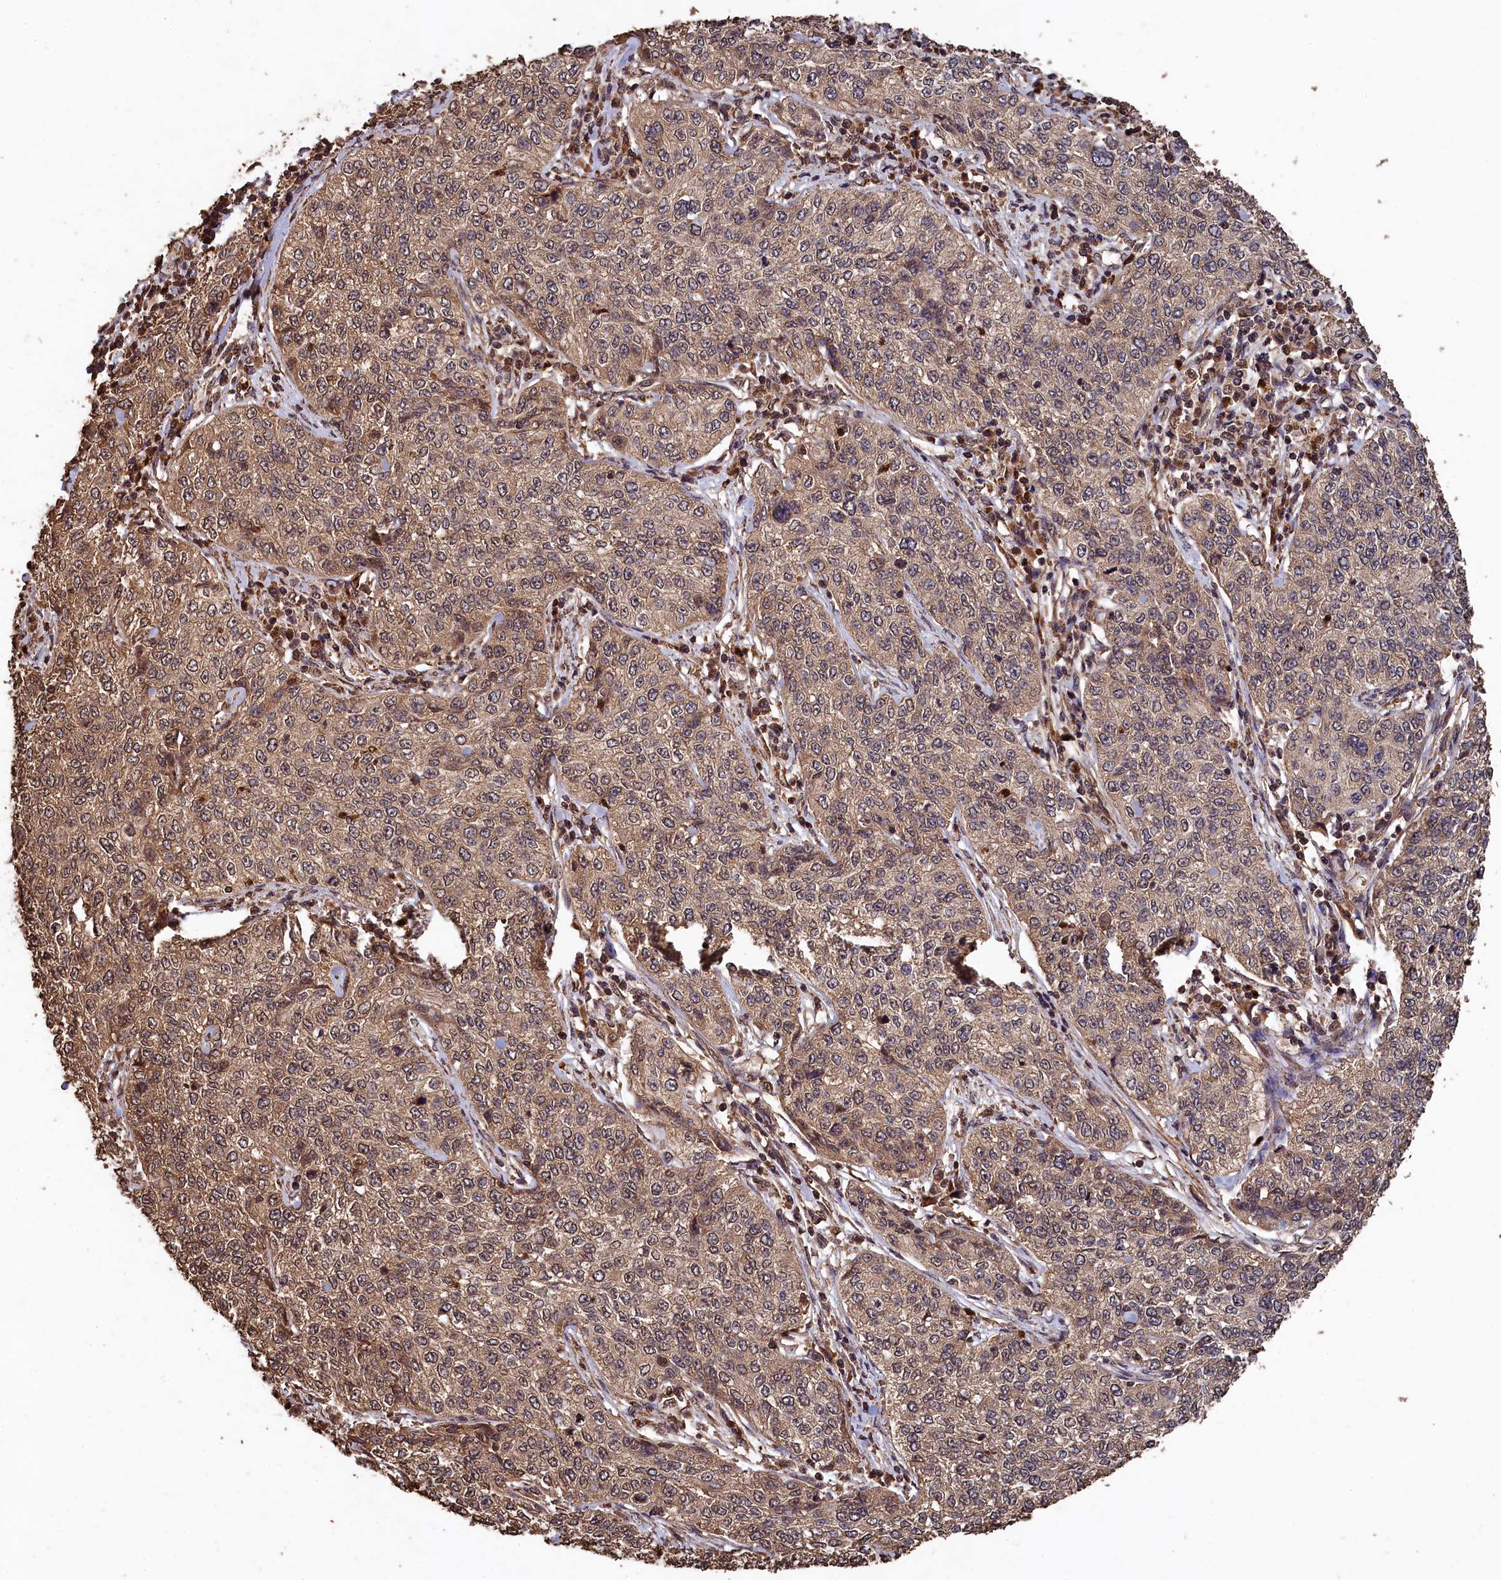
{"staining": {"intensity": "weak", "quantity": ">75%", "location": "cytoplasmic/membranous,nuclear"}, "tissue": "cervical cancer", "cell_type": "Tumor cells", "image_type": "cancer", "snomed": [{"axis": "morphology", "description": "Squamous cell carcinoma, NOS"}, {"axis": "topography", "description": "Cervix"}], "caption": "Immunohistochemistry of cervical squamous cell carcinoma demonstrates low levels of weak cytoplasmic/membranous and nuclear positivity in approximately >75% of tumor cells.", "gene": "CEP57L1", "patient": {"sex": "female", "age": 35}}